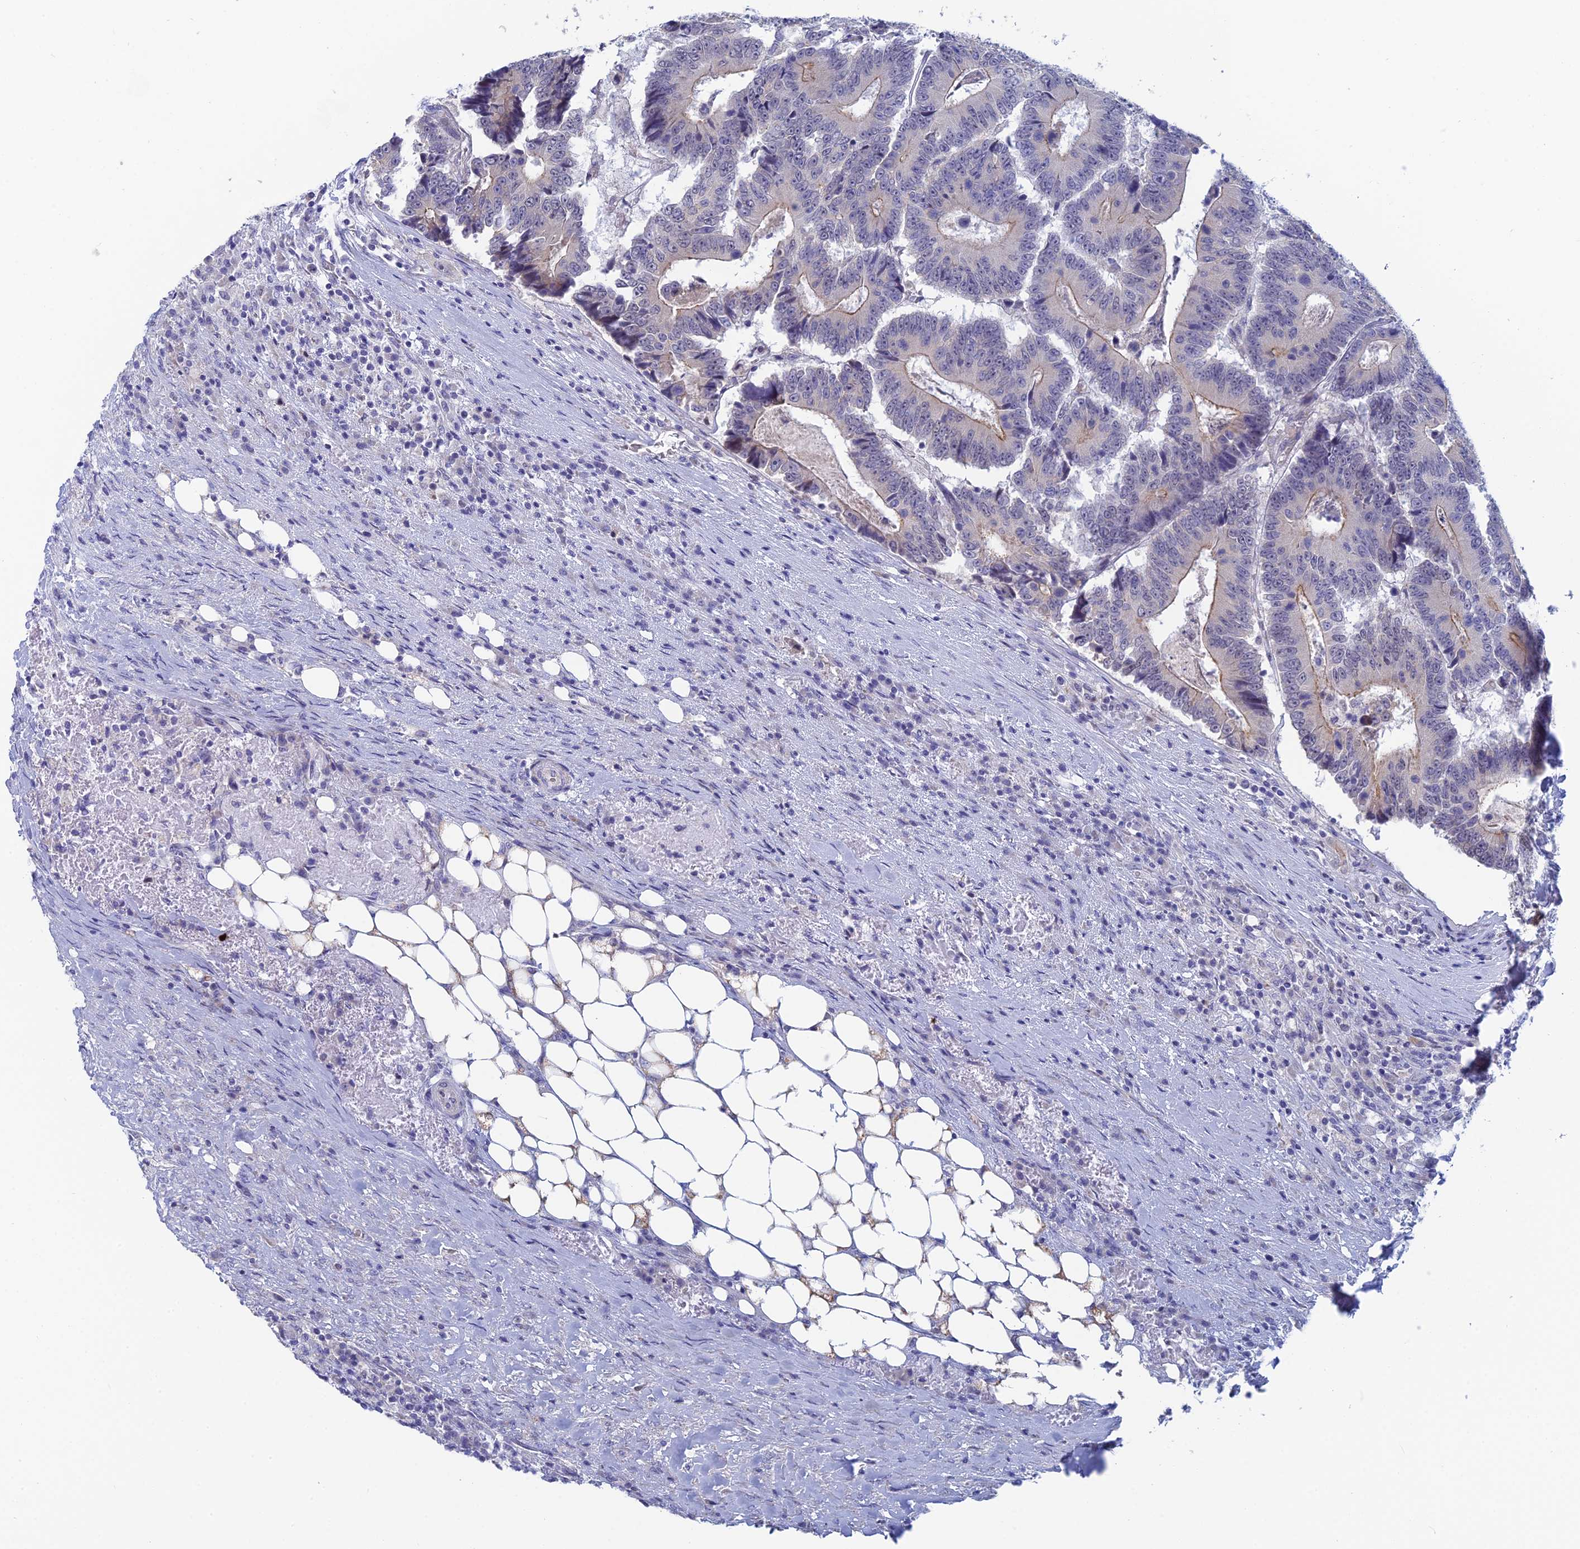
{"staining": {"intensity": "moderate", "quantity": "<25%", "location": "cytoplasmic/membranous"}, "tissue": "colorectal cancer", "cell_type": "Tumor cells", "image_type": "cancer", "snomed": [{"axis": "morphology", "description": "Adenocarcinoma, NOS"}, {"axis": "topography", "description": "Colon"}], "caption": "Adenocarcinoma (colorectal) stained with IHC demonstrates moderate cytoplasmic/membranous expression in about <25% of tumor cells.", "gene": "GIPC1", "patient": {"sex": "male", "age": 83}}